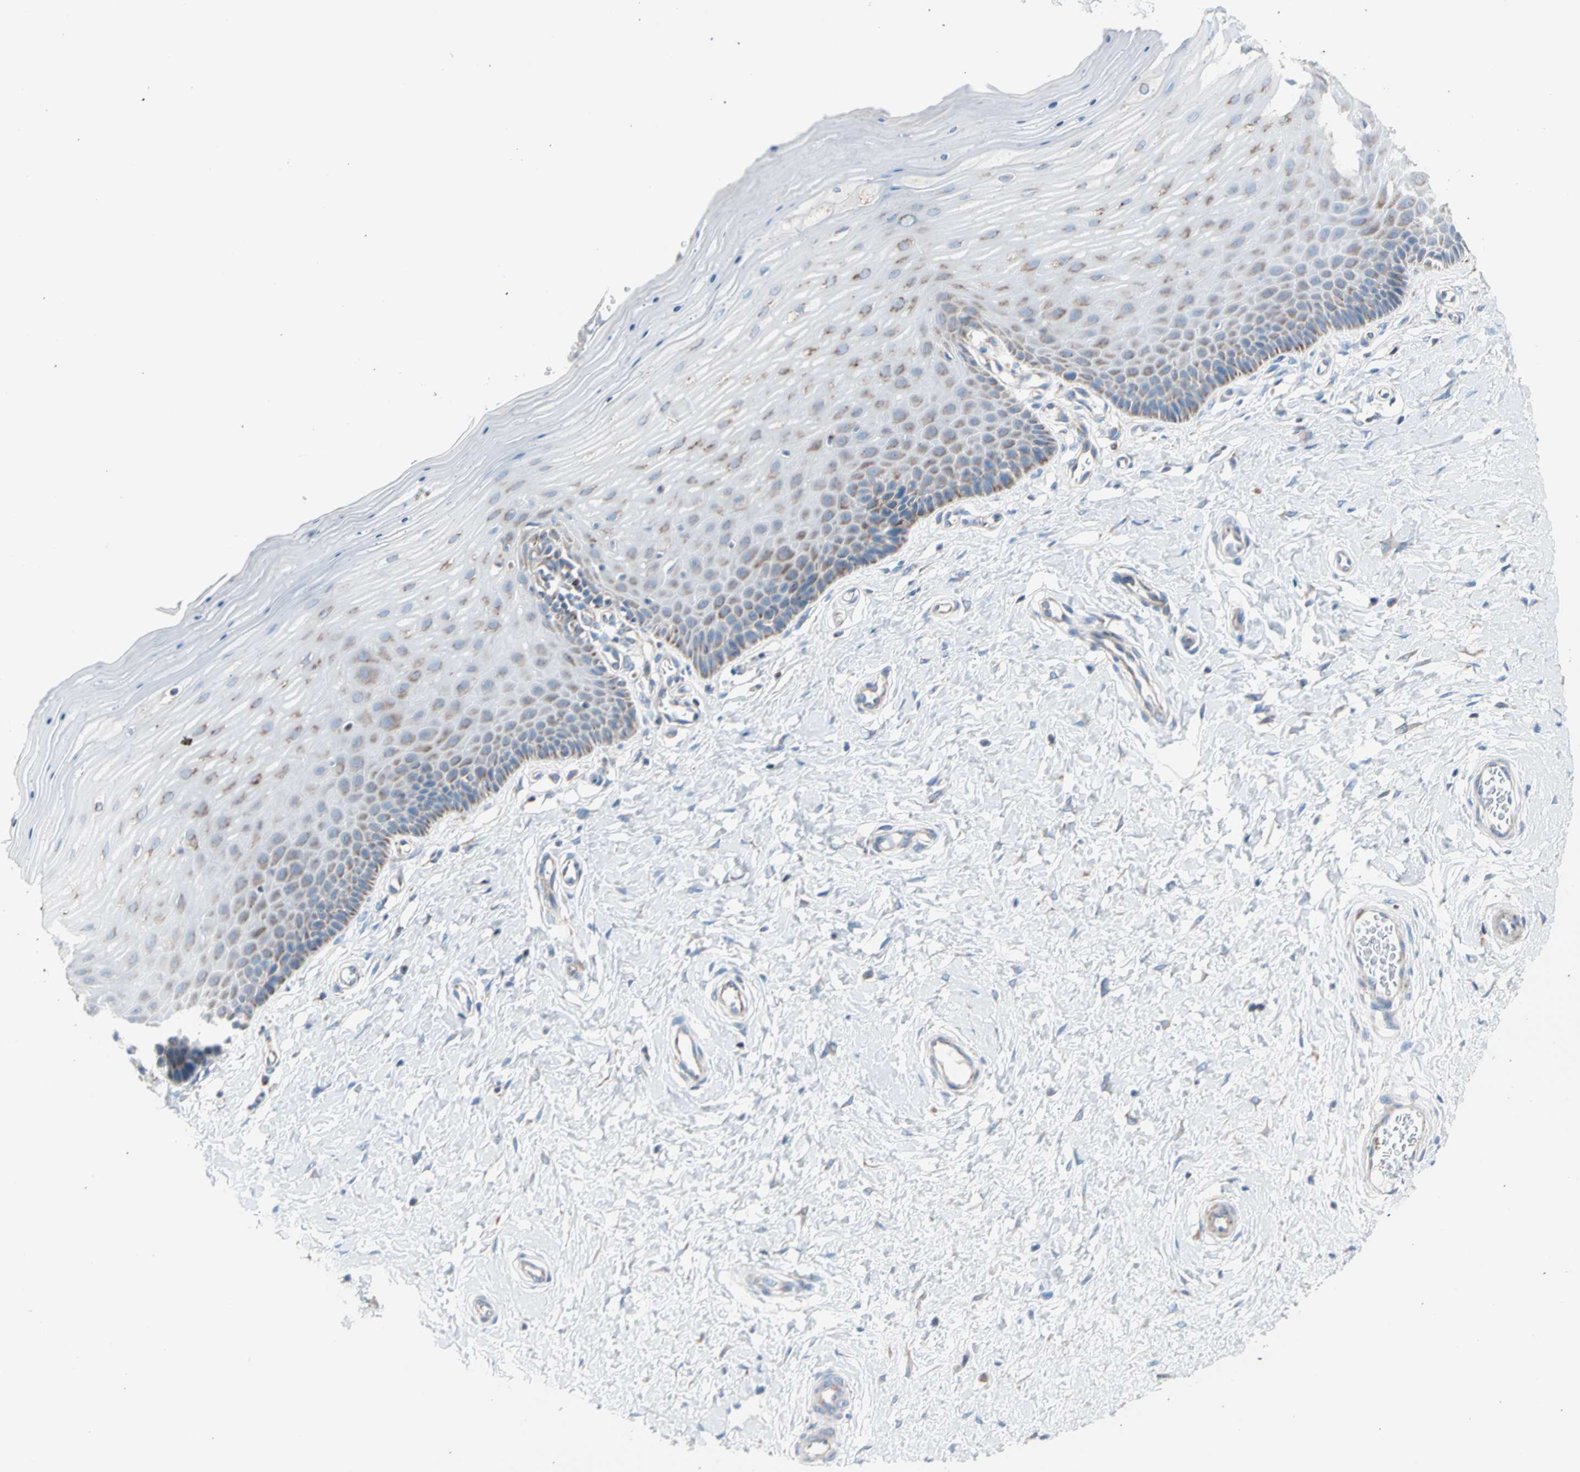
{"staining": {"intensity": "moderate", "quantity": "25%-75%", "location": "cytoplasmic/membranous"}, "tissue": "cervix", "cell_type": "Glandular cells", "image_type": "normal", "snomed": [{"axis": "morphology", "description": "Normal tissue, NOS"}, {"axis": "topography", "description": "Cervix"}], "caption": "Unremarkable cervix exhibits moderate cytoplasmic/membranous expression in about 25%-75% of glandular cells, visualized by immunohistochemistry. (DAB IHC with brightfield microscopy, high magnification).", "gene": "HK1", "patient": {"sex": "female", "age": 55}}